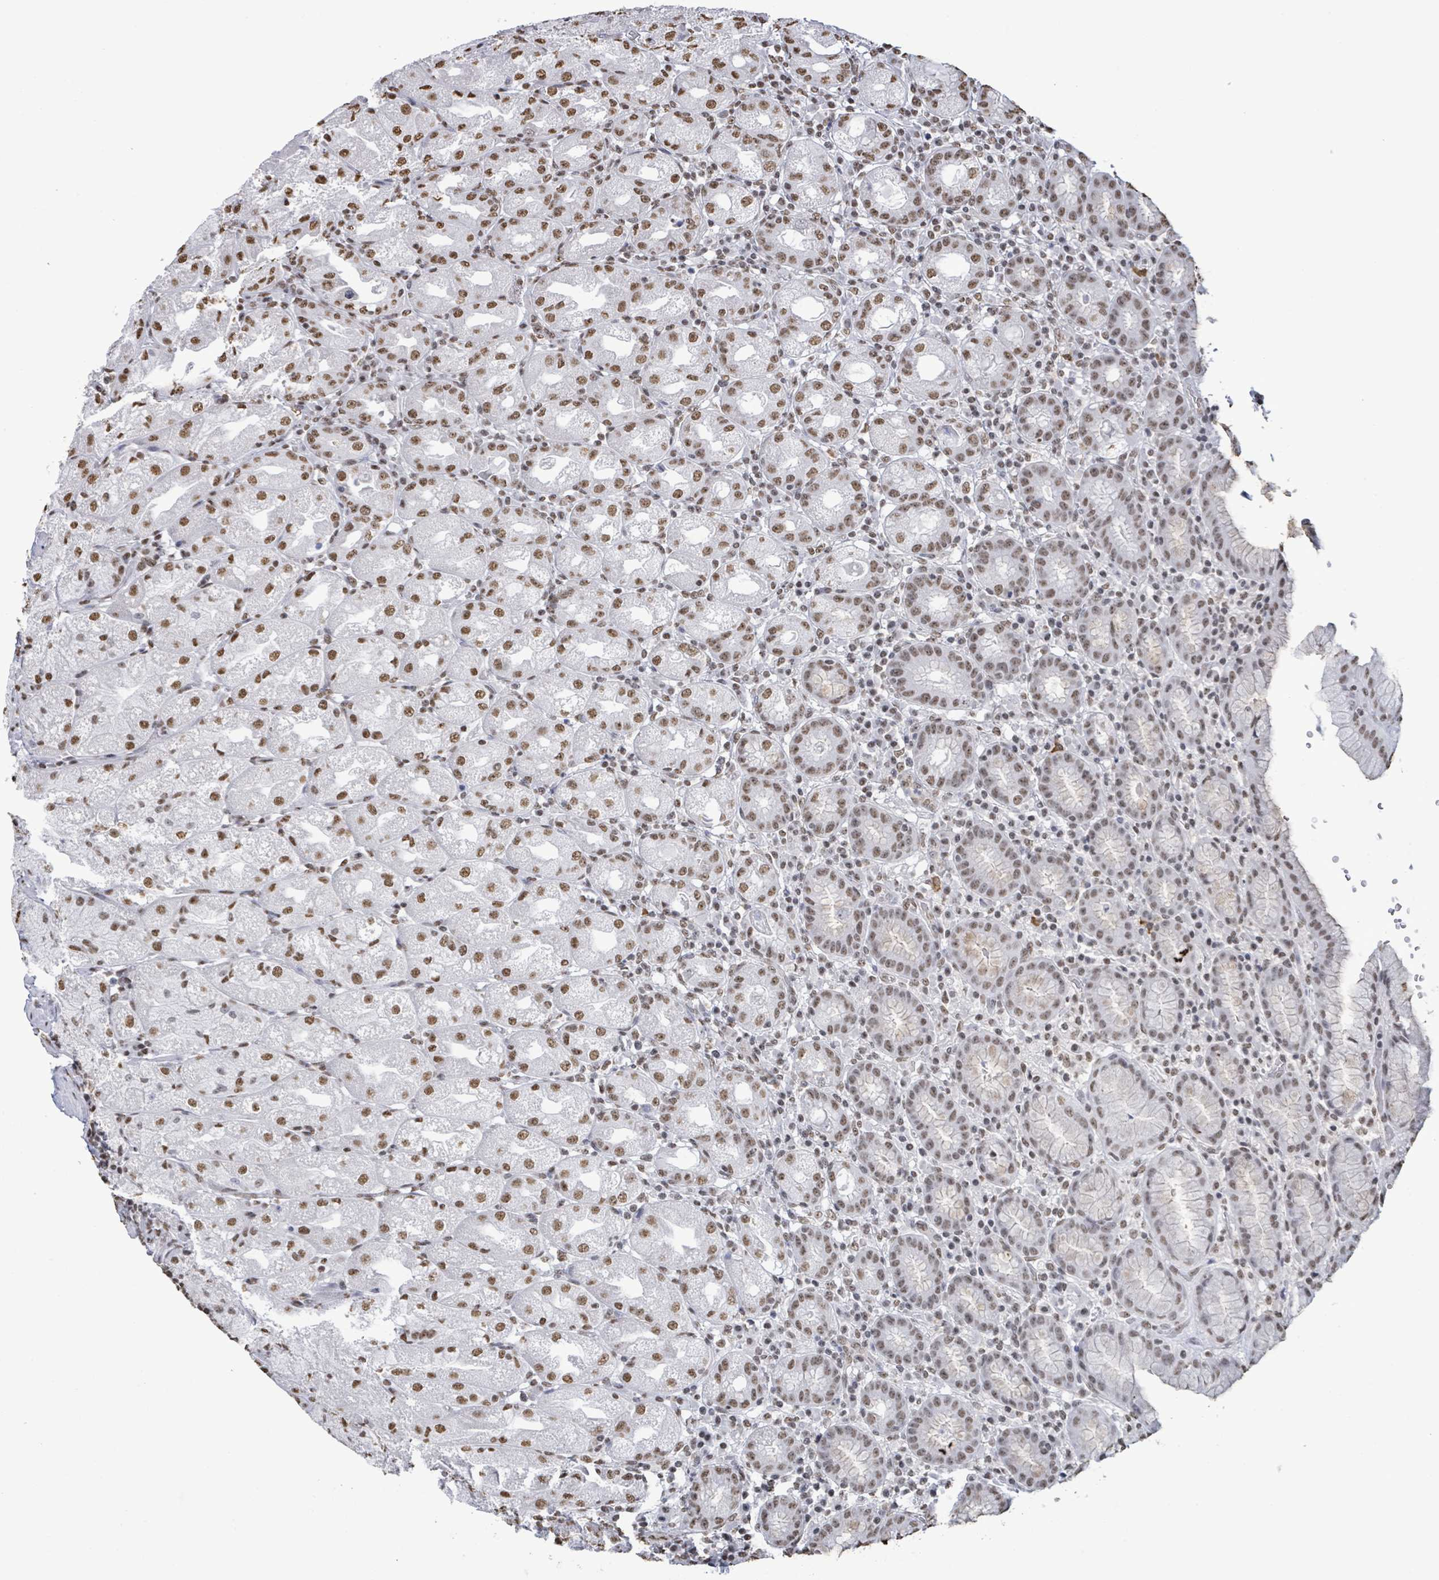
{"staining": {"intensity": "moderate", "quantity": ">75%", "location": "nuclear"}, "tissue": "stomach", "cell_type": "Glandular cells", "image_type": "normal", "snomed": [{"axis": "morphology", "description": "Normal tissue, NOS"}, {"axis": "topography", "description": "Stomach, upper"}], "caption": "Immunohistochemistry (IHC) image of benign human stomach stained for a protein (brown), which reveals medium levels of moderate nuclear staining in about >75% of glandular cells.", "gene": "SAMD14", "patient": {"sex": "male", "age": 52}}